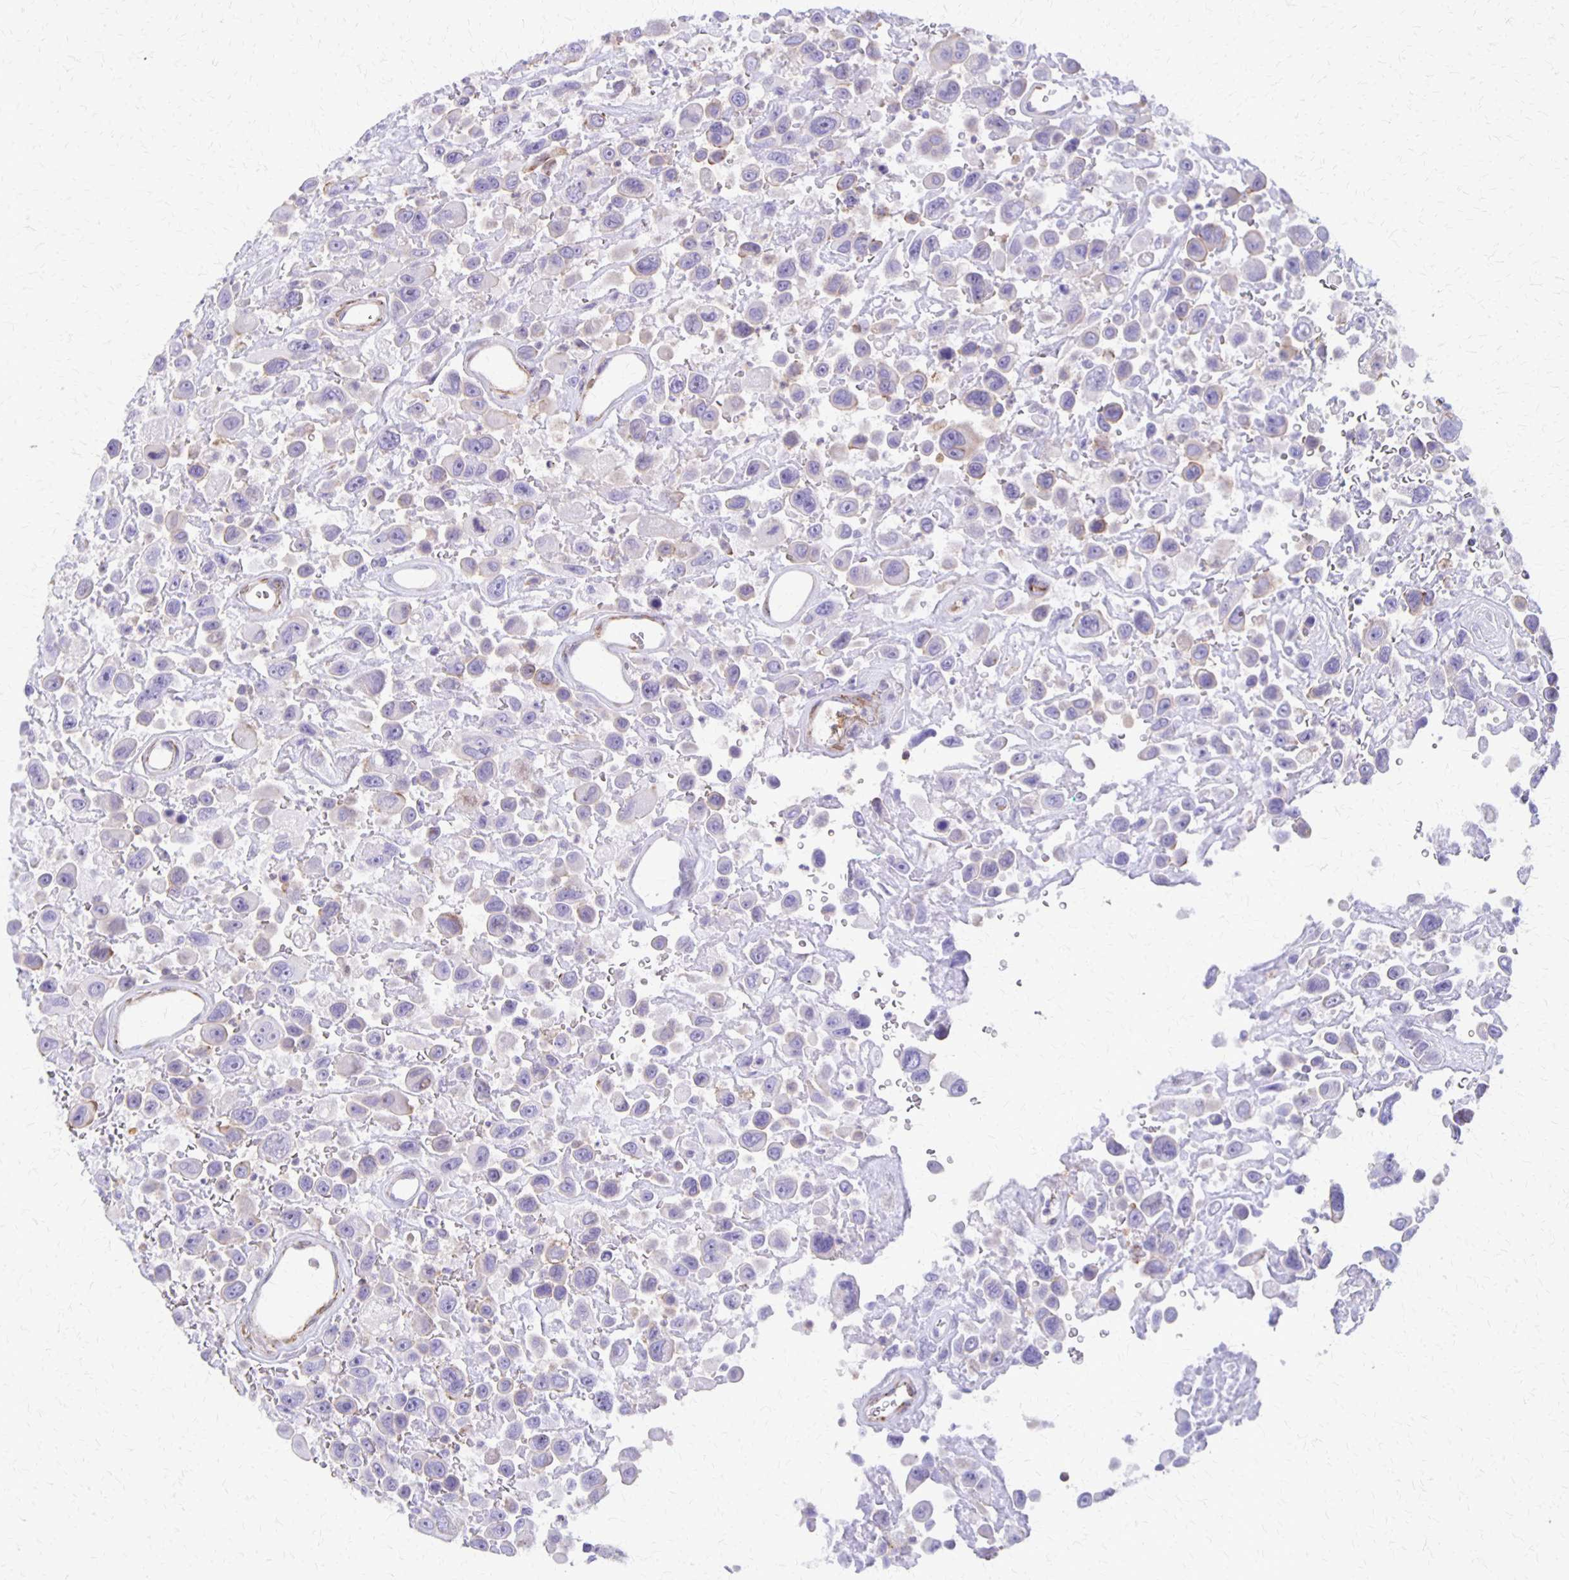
{"staining": {"intensity": "negative", "quantity": "none", "location": "none"}, "tissue": "urothelial cancer", "cell_type": "Tumor cells", "image_type": "cancer", "snomed": [{"axis": "morphology", "description": "Urothelial carcinoma, High grade"}, {"axis": "topography", "description": "Urinary bladder"}], "caption": "IHC micrograph of human high-grade urothelial carcinoma stained for a protein (brown), which displays no expression in tumor cells.", "gene": "SEPTIN5", "patient": {"sex": "male", "age": 53}}